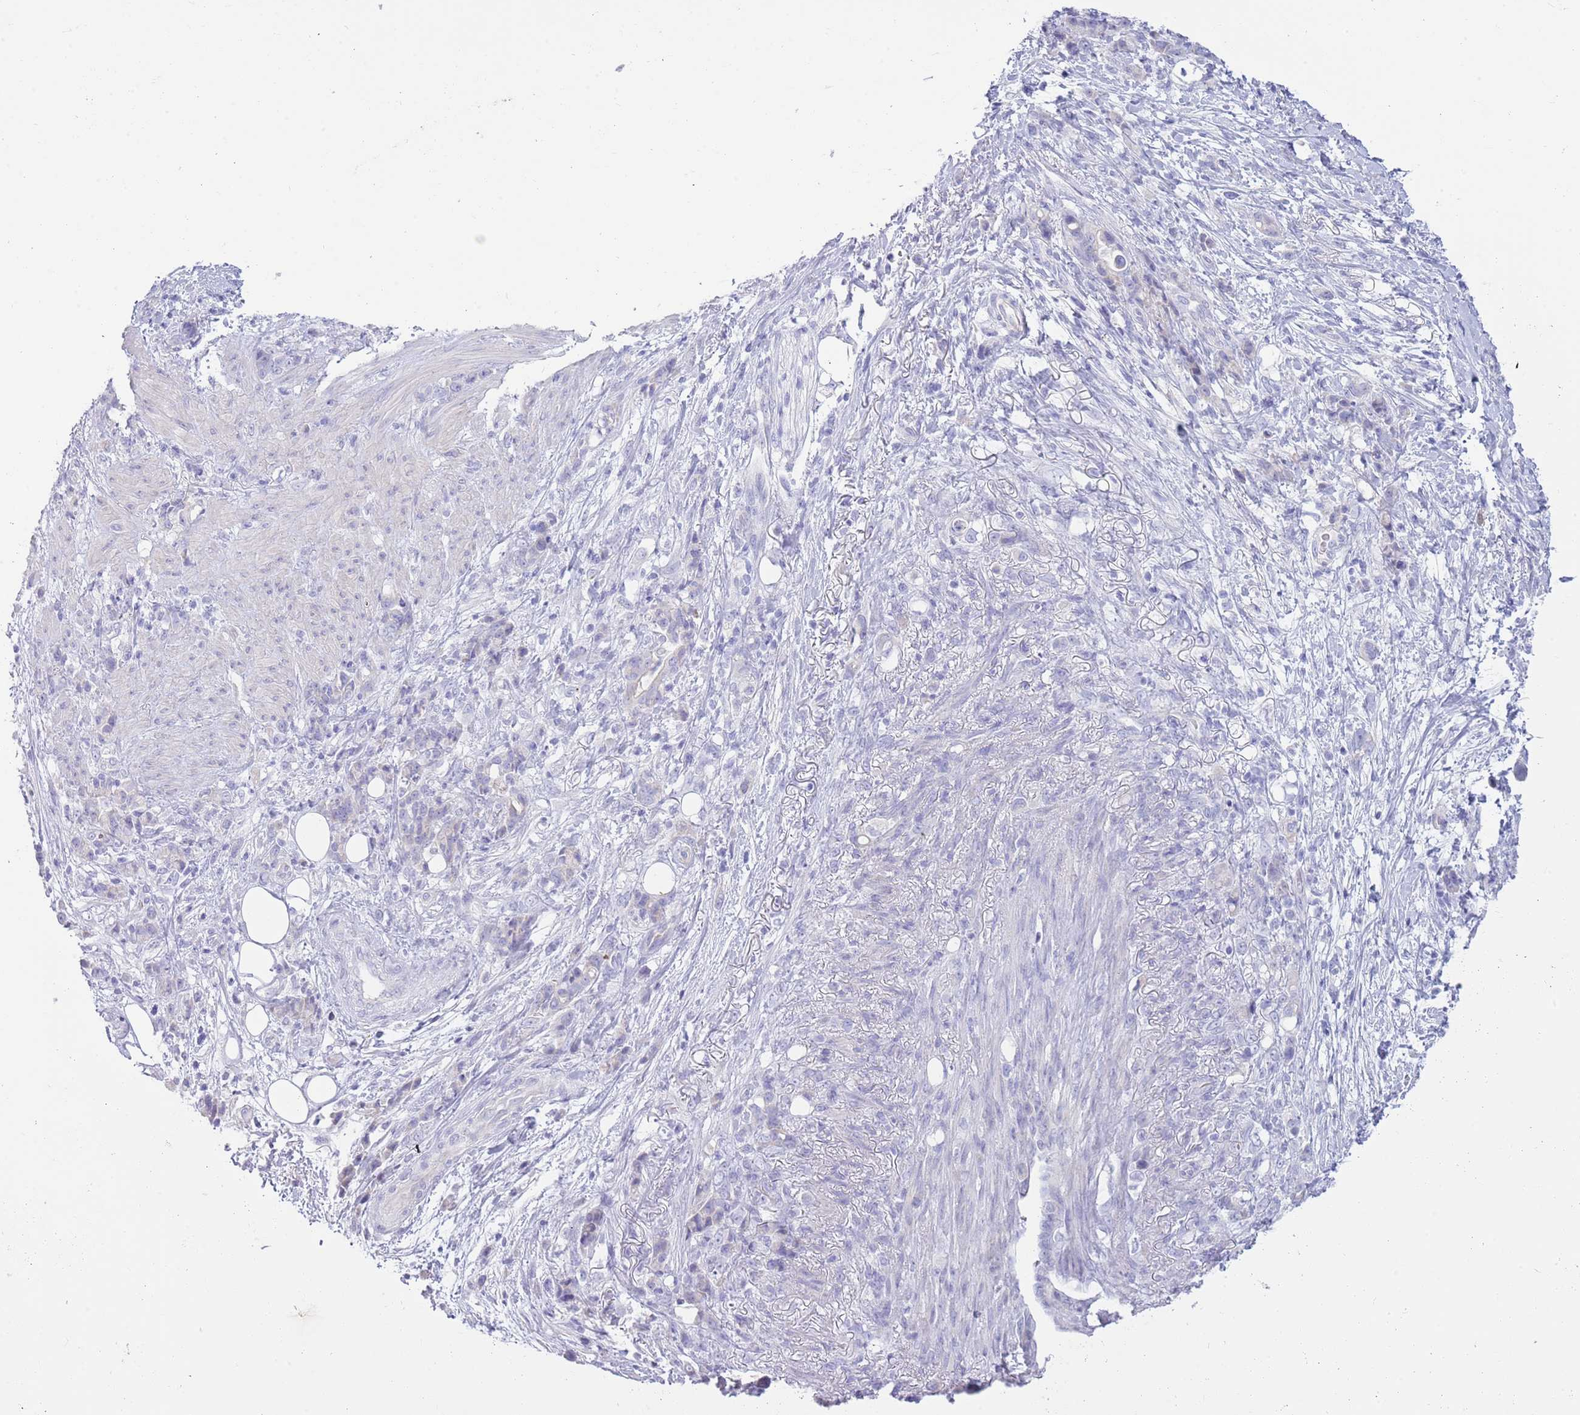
{"staining": {"intensity": "negative", "quantity": "none", "location": "none"}, "tissue": "stomach cancer", "cell_type": "Tumor cells", "image_type": "cancer", "snomed": [{"axis": "morphology", "description": "Normal tissue, NOS"}, {"axis": "morphology", "description": "Adenocarcinoma, NOS"}, {"axis": "topography", "description": "Stomach"}], "caption": "High power microscopy photomicrograph of an immunohistochemistry (IHC) histopathology image of stomach cancer (adenocarcinoma), revealing no significant positivity in tumor cells.", "gene": "ACR", "patient": {"sex": "female", "age": 79}}